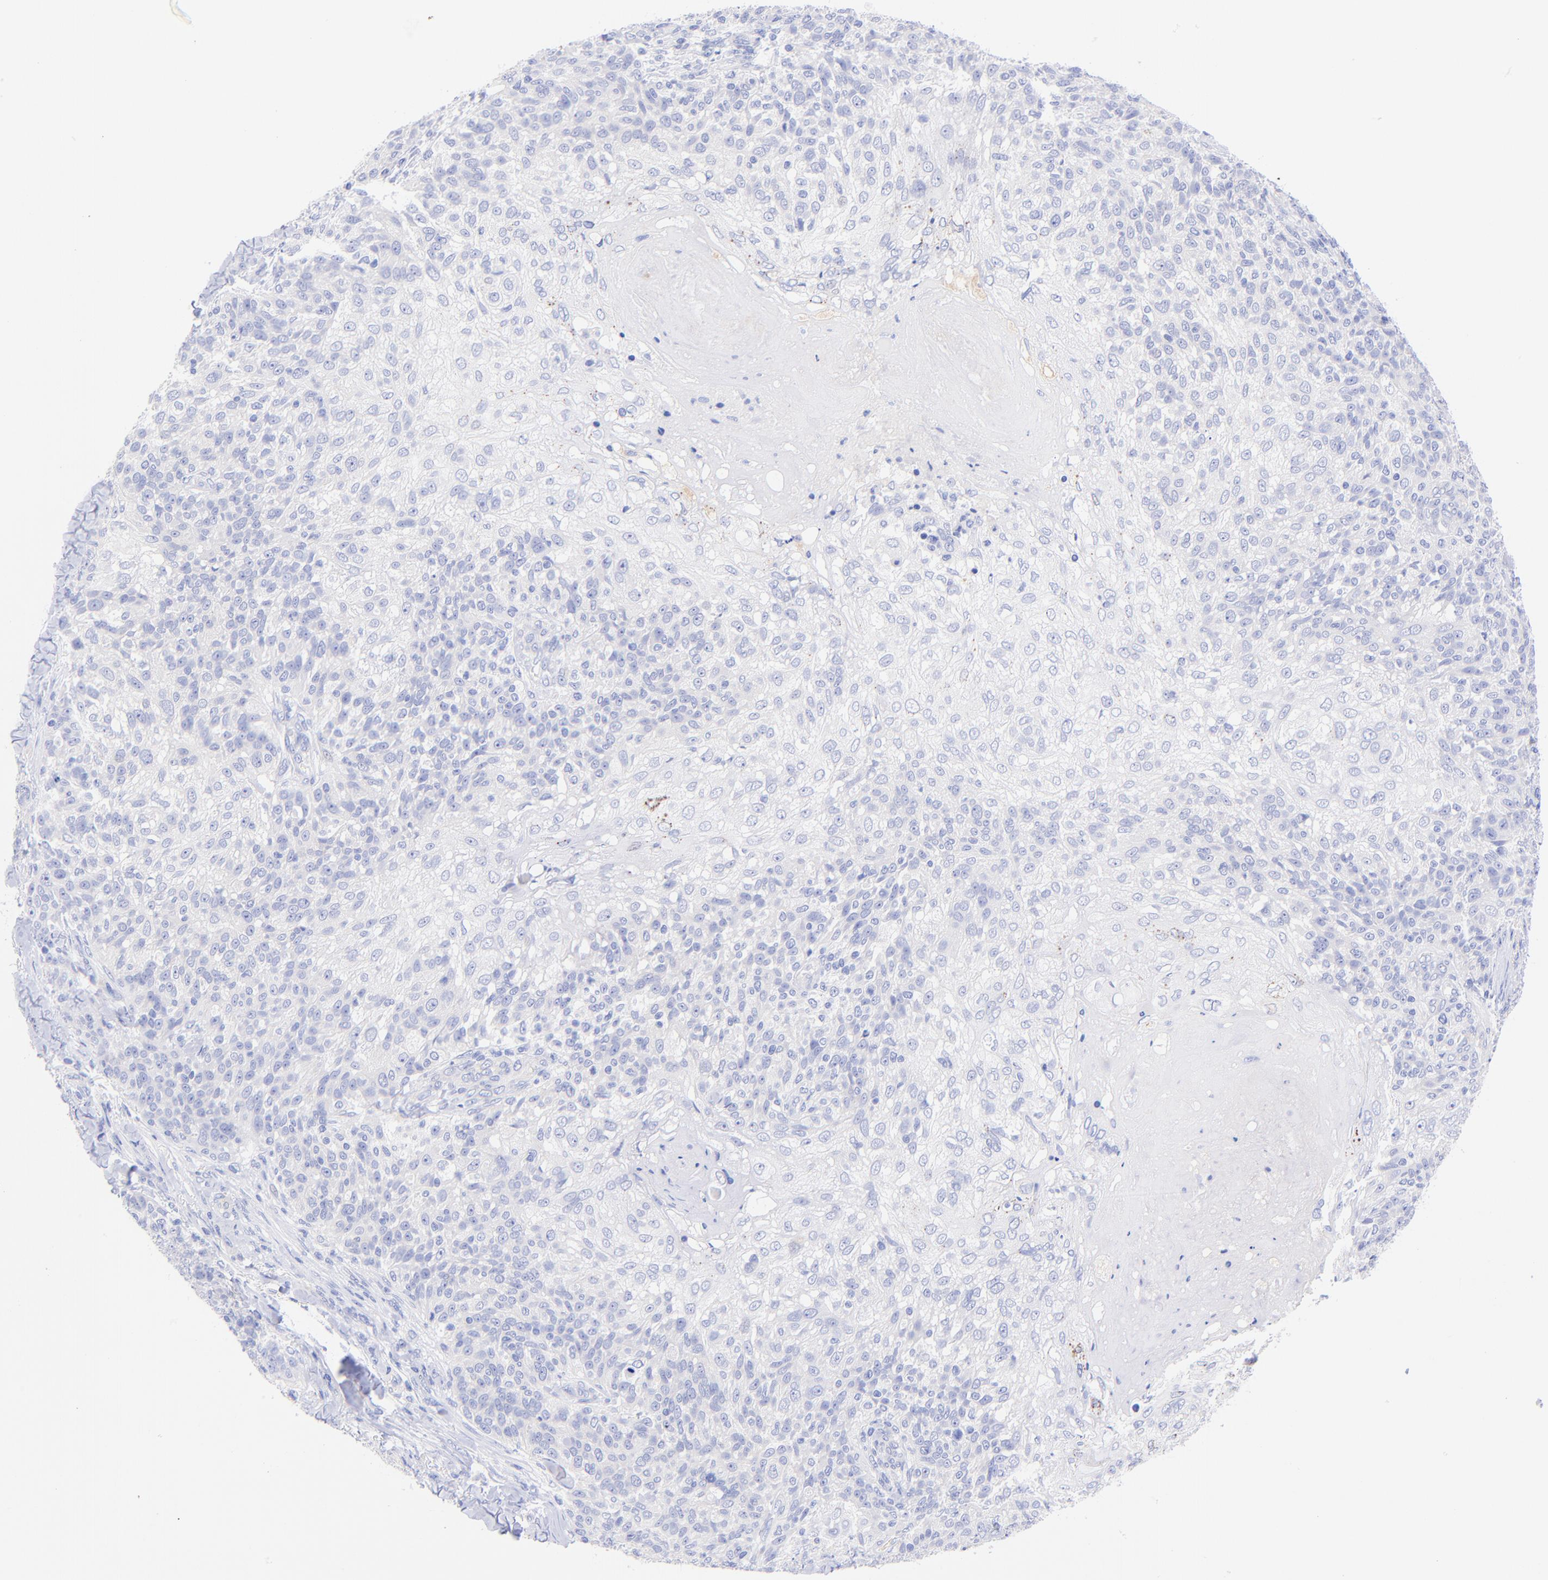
{"staining": {"intensity": "negative", "quantity": "none", "location": "none"}, "tissue": "skin cancer", "cell_type": "Tumor cells", "image_type": "cancer", "snomed": [{"axis": "morphology", "description": "Normal tissue, NOS"}, {"axis": "morphology", "description": "Squamous cell carcinoma, NOS"}, {"axis": "topography", "description": "Skin"}], "caption": "This is a image of immunohistochemistry (IHC) staining of squamous cell carcinoma (skin), which shows no expression in tumor cells.", "gene": "GPHN", "patient": {"sex": "female", "age": 83}}